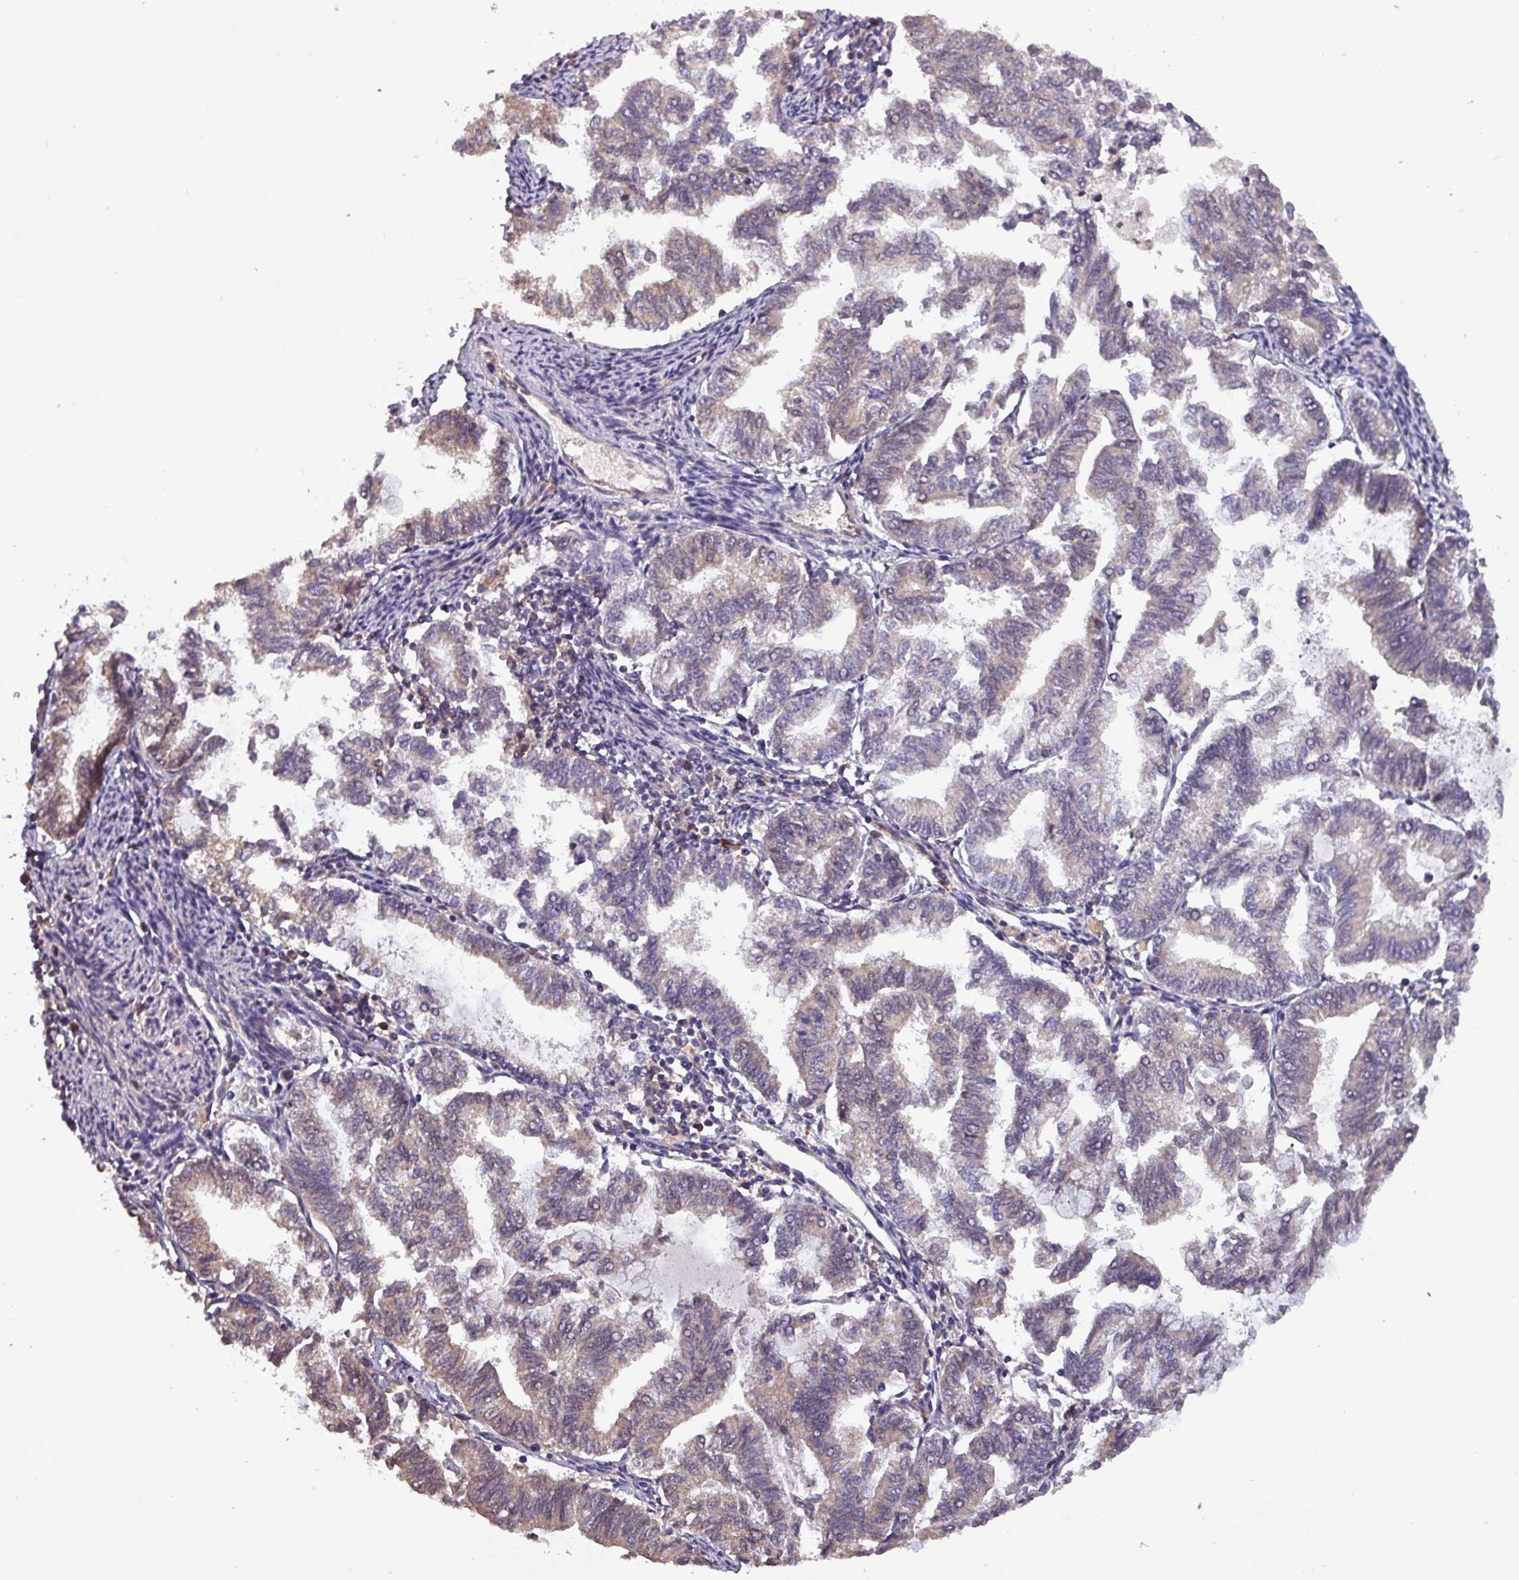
{"staining": {"intensity": "weak", "quantity": "<25%", "location": "cytoplasmic/membranous"}, "tissue": "endometrial cancer", "cell_type": "Tumor cells", "image_type": "cancer", "snomed": [{"axis": "morphology", "description": "Adenocarcinoma, NOS"}, {"axis": "topography", "description": "Endometrium"}], "caption": "Adenocarcinoma (endometrial) stained for a protein using immunohistochemistry reveals no positivity tumor cells.", "gene": "PAFAH1B2", "patient": {"sex": "female", "age": 79}}